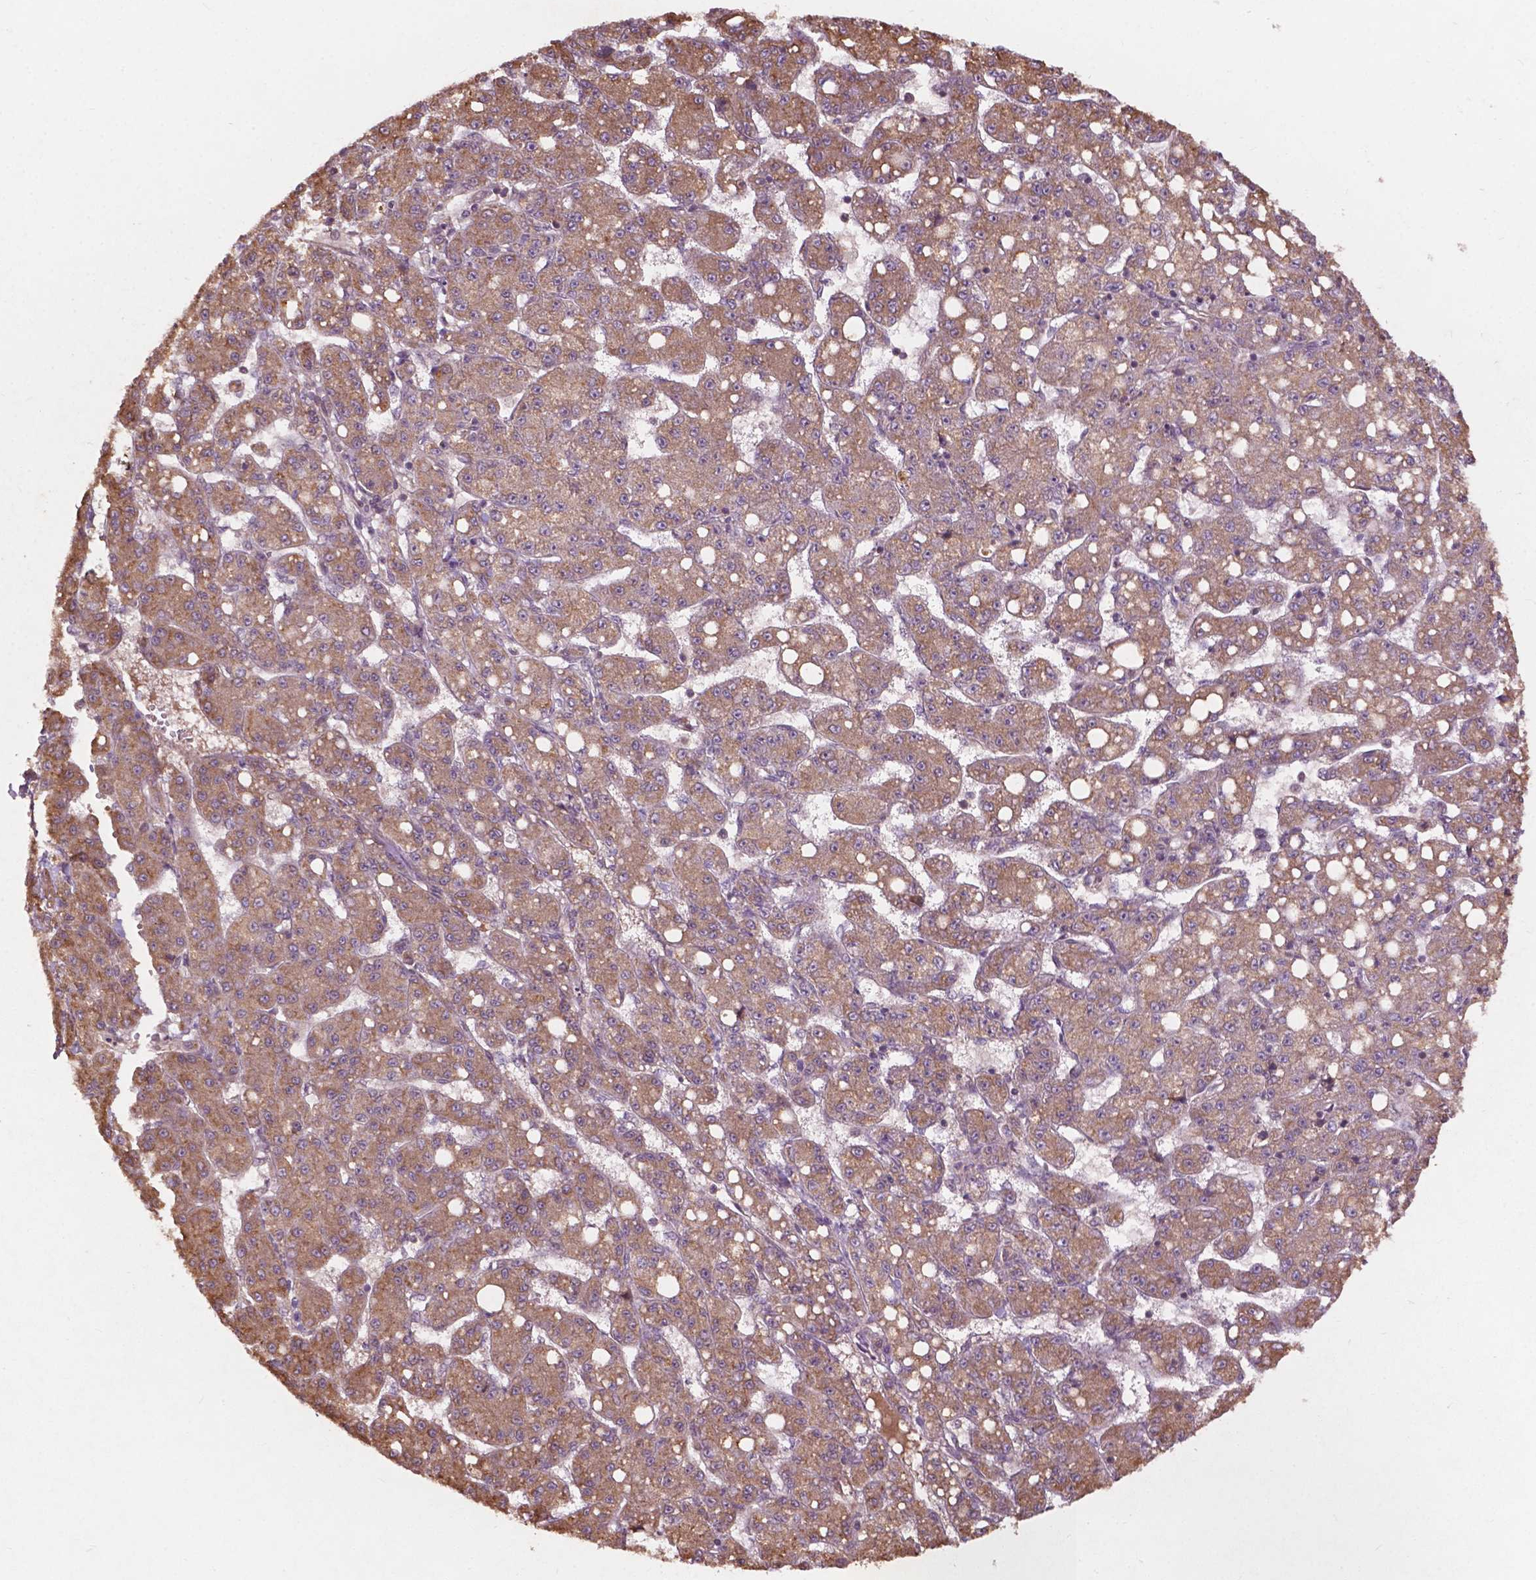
{"staining": {"intensity": "moderate", "quantity": ">75%", "location": "cytoplasmic/membranous"}, "tissue": "liver cancer", "cell_type": "Tumor cells", "image_type": "cancer", "snomed": [{"axis": "morphology", "description": "Carcinoma, Hepatocellular, NOS"}, {"axis": "topography", "description": "Liver"}], "caption": "A histopathology image of human hepatocellular carcinoma (liver) stained for a protein demonstrates moderate cytoplasmic/membranous brown staining in tumor cells.", "gene": "CDC42BPA", "patient": {"sex": "female", "age": 65}}